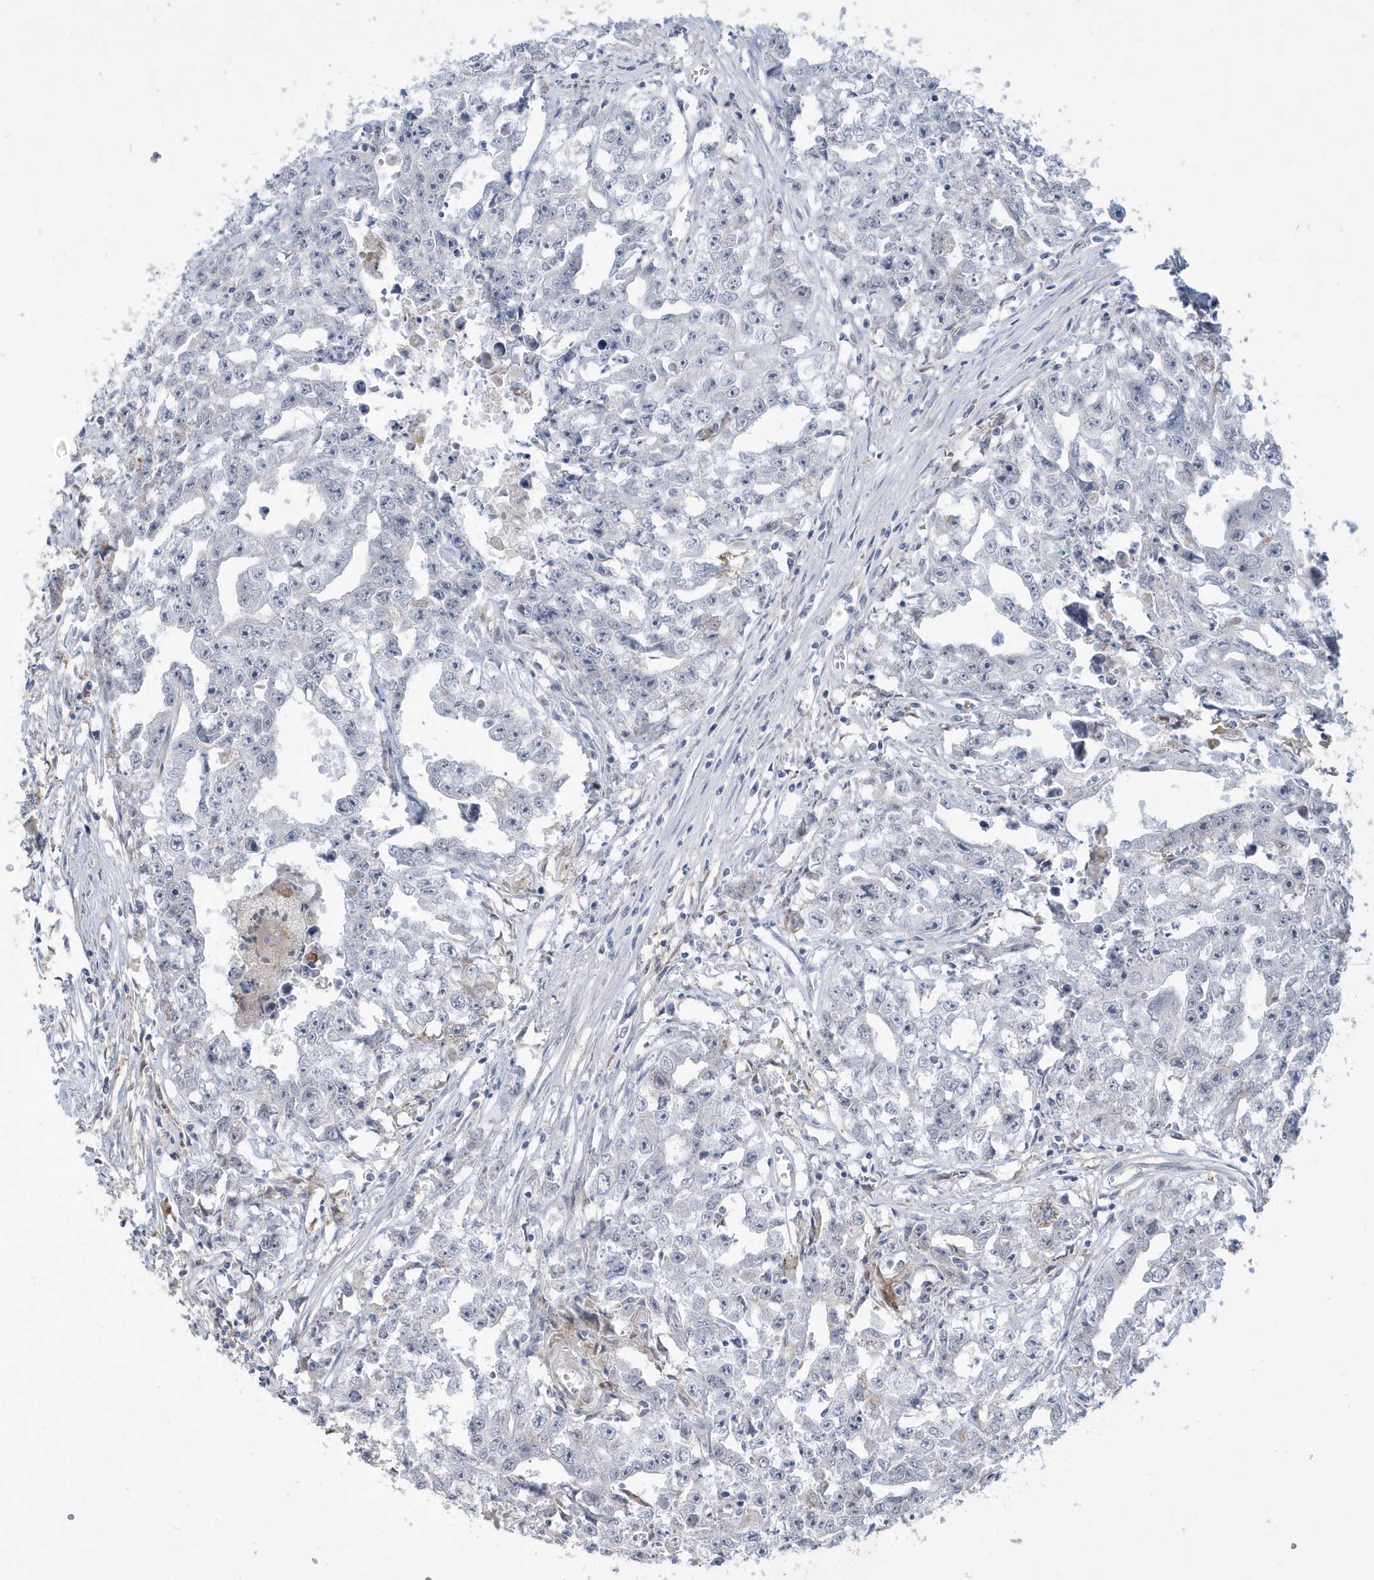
{"staining": {"intensity": "negative", "quantity": "none", "location": "none"}, "tissue": "testis cancer", "cell_type": "Tumor cells", "image_type": "cancer", "snomed": [{"axis": "morphology", "description": "Seminoma, NOS"}, {"axis": "morphology", "description": "Carcinoma, Embryonal, NOS"}, {"axis": "topography", "description": "Testis"}], "caption": "A micrograph of human testis cancer is negative for staining in tumor cells.", "gene": "TSPEAR", "patient": {"sex": "male", "age": 43}}